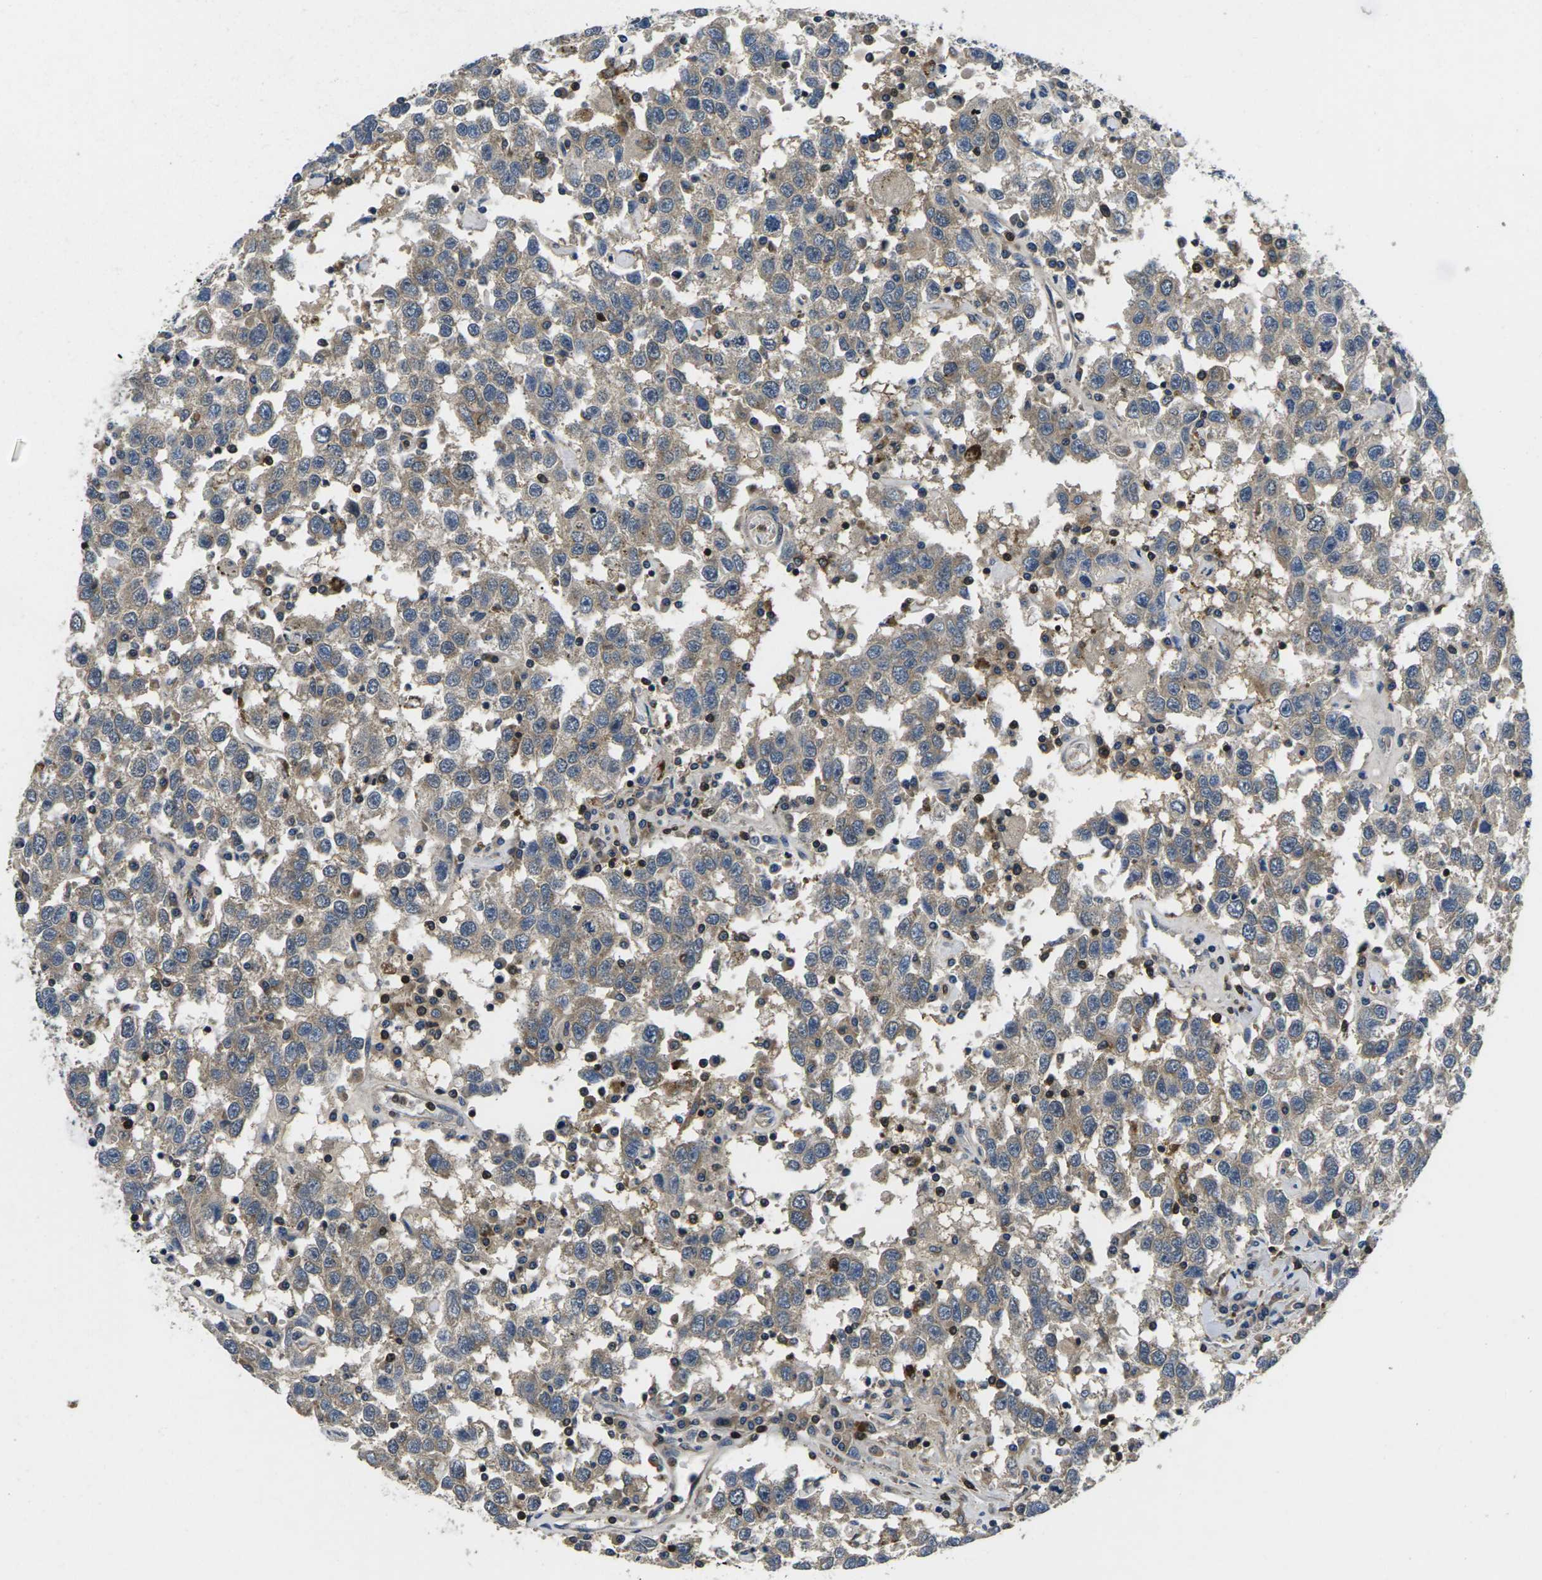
{"staining": {"intensity": "weak", "quantity": ">75%", "location": "cytoplasmic/membranous"}, "tissue": "testis cancer", "cell_type": "Tumor cells", "image_type": "cancer", "snomed": [{"axis": "morphology", "description": "Seminoma, NOS"}, {"axis": "topography", "description": "Testis"}], "caption": "The photomicrograph reveals staining of testis seminoma, revealing weak cytoplasmic/membranous protein expression (brown color) within tumor cells. (brown staining indicates protein expression, while blue staining denotes nuclei).", "gene": "PLCE1", "patient": {"sex": "male", "age": 41}}